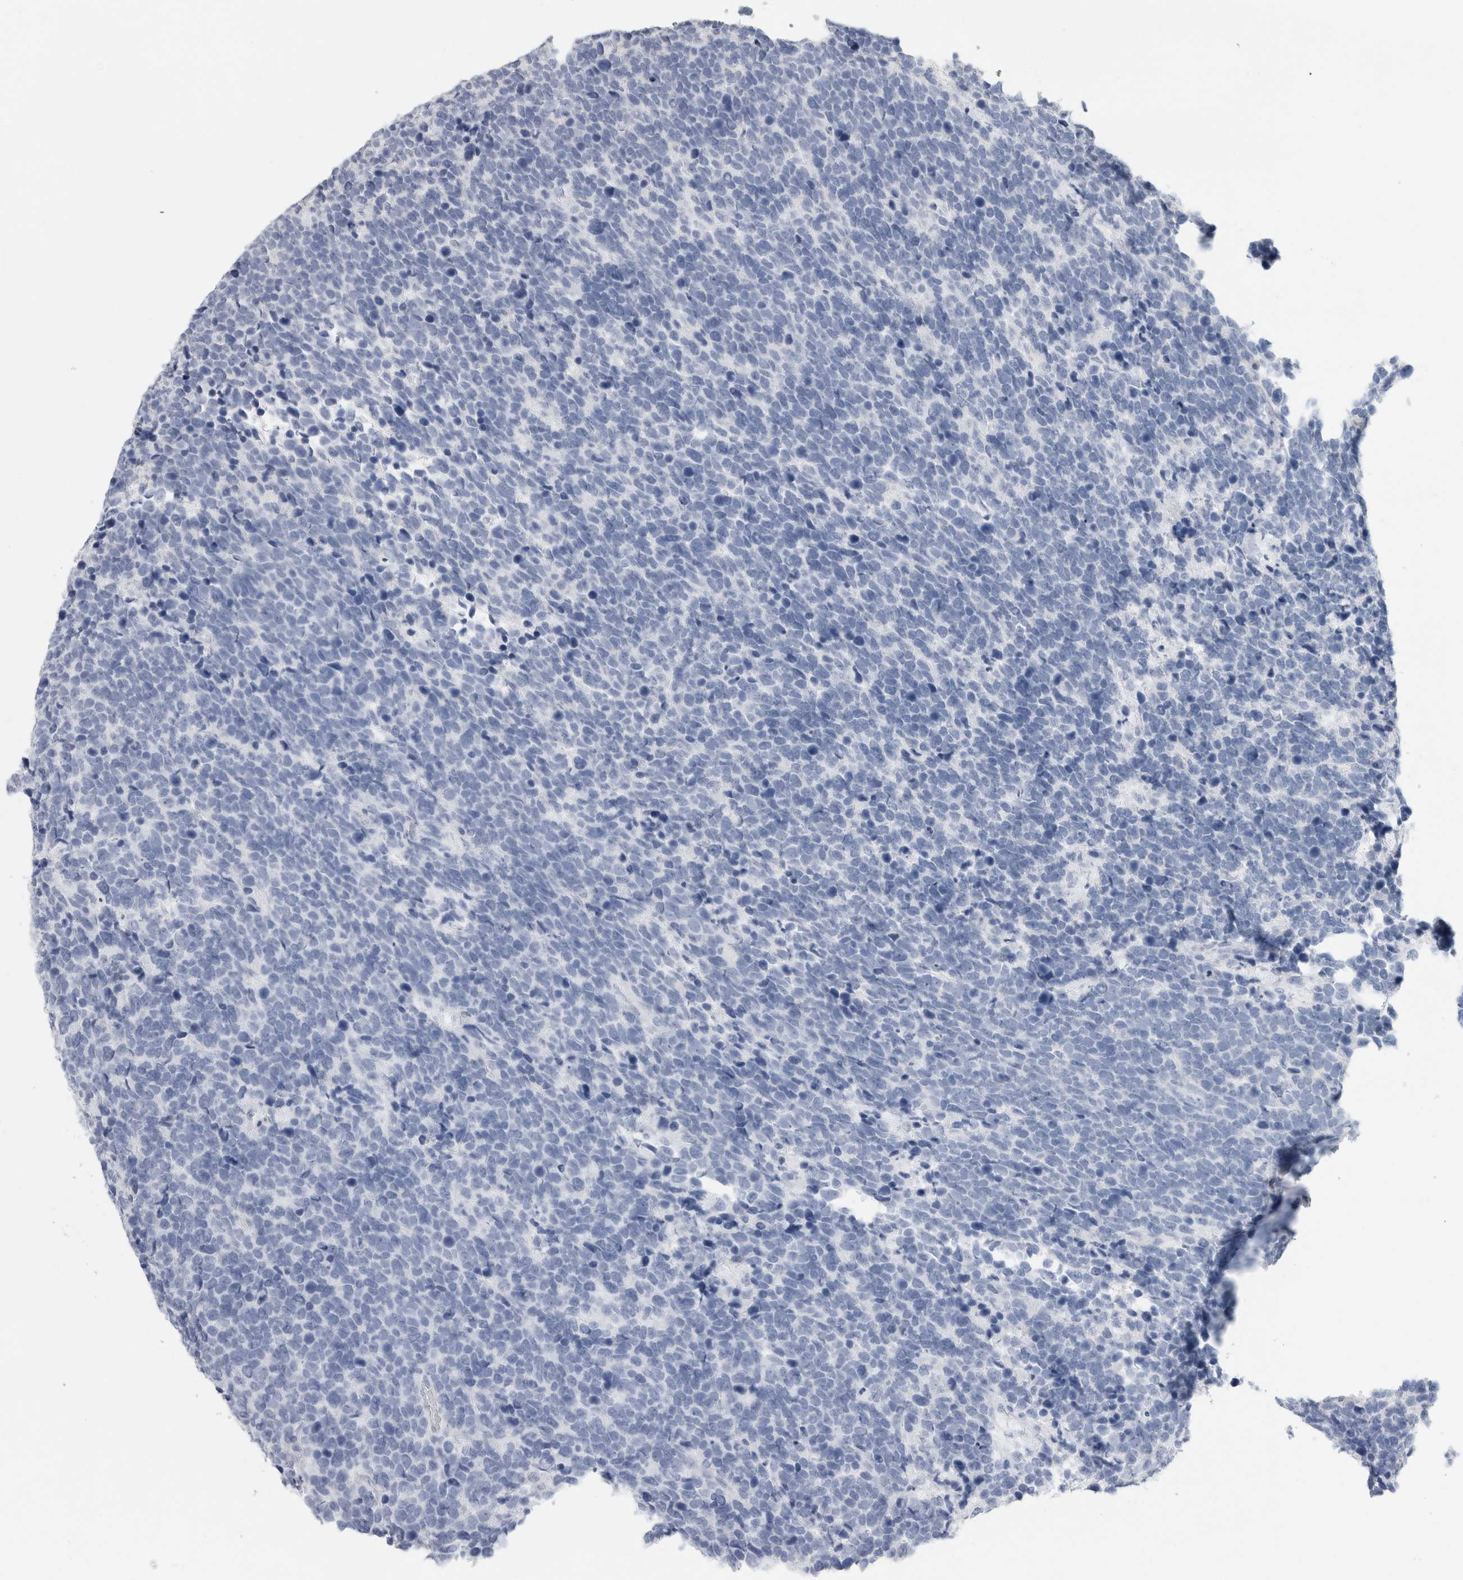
{"staining": {"intensity": "negative", "quantity": "none", "location": "none"}, "tissue": "urothelial cancer", "cell_type": "Tumor cells", "image_type": "cancer", "snomed": [{"axis": "morphology", "description": "Urothelial carcinoma, High grade"}, {"axis": "topography", "description": "Urinary bladder"}], "caption": "Immunohistochemistry (IHC) image of urothelial cancer stained for a protein (brown), which displays no staining in tumor cells.", "gene": "BCAN", "patient": {"sex": "female", "age": 82}}